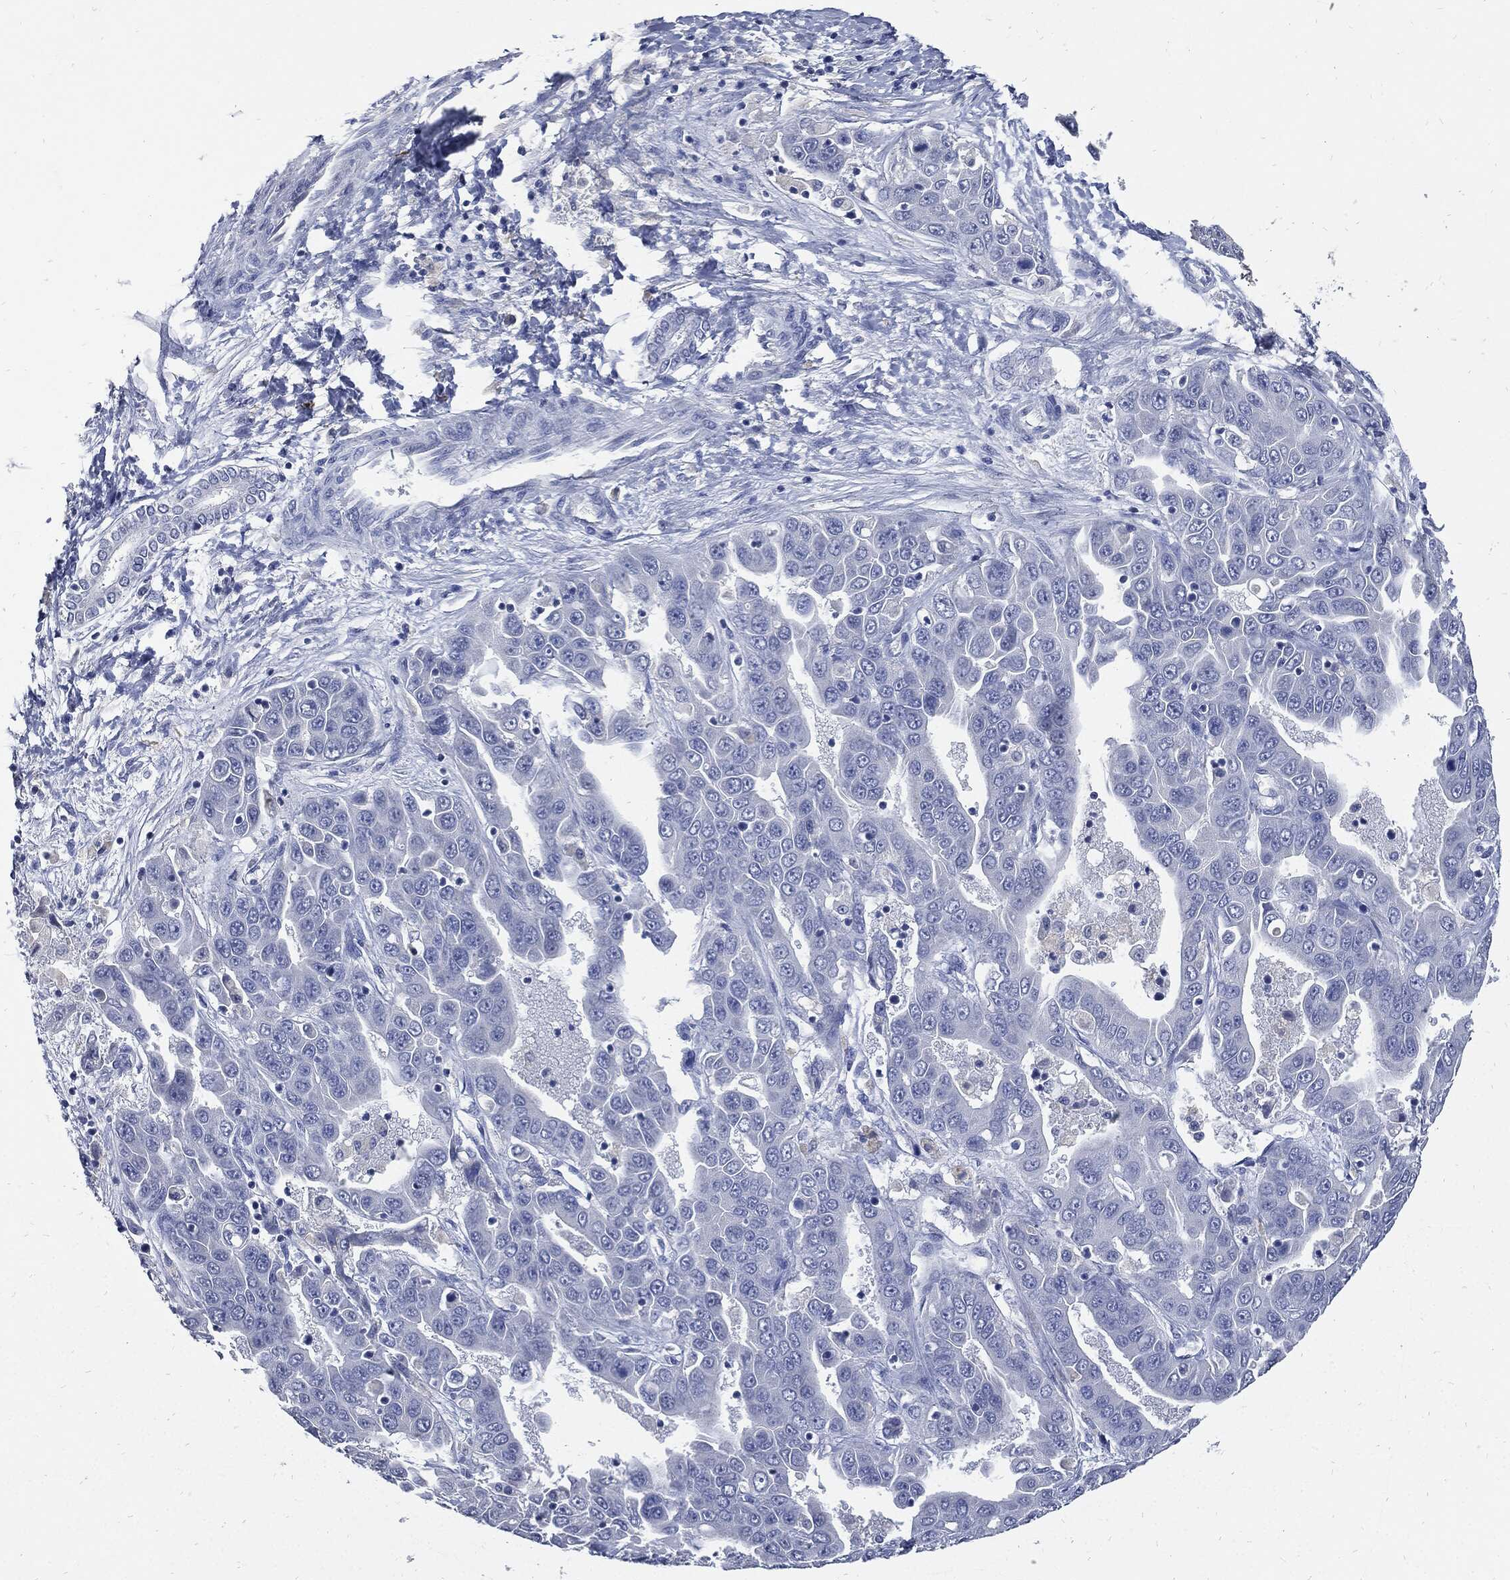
{"staining": {"intensity": "negative", "quantity": "none", "location": "none"}, "tissue": "liver cancer", "cell_type": "Tumor cells", "image_type": "cancer", "snomed": [{"axis": "morphology", "description": "Cholangiocarcinoma"}, {"axis": "topography", "description": "Liver"}], "caption": "IHC of human cholangiocarcinoma (liver) exhibits no positivity in tumor cells. (DAB immunohistochemistry with hematoxylin counter stain).", "gene": "CPE", "patient": {"sex": "female", "age": 52}}